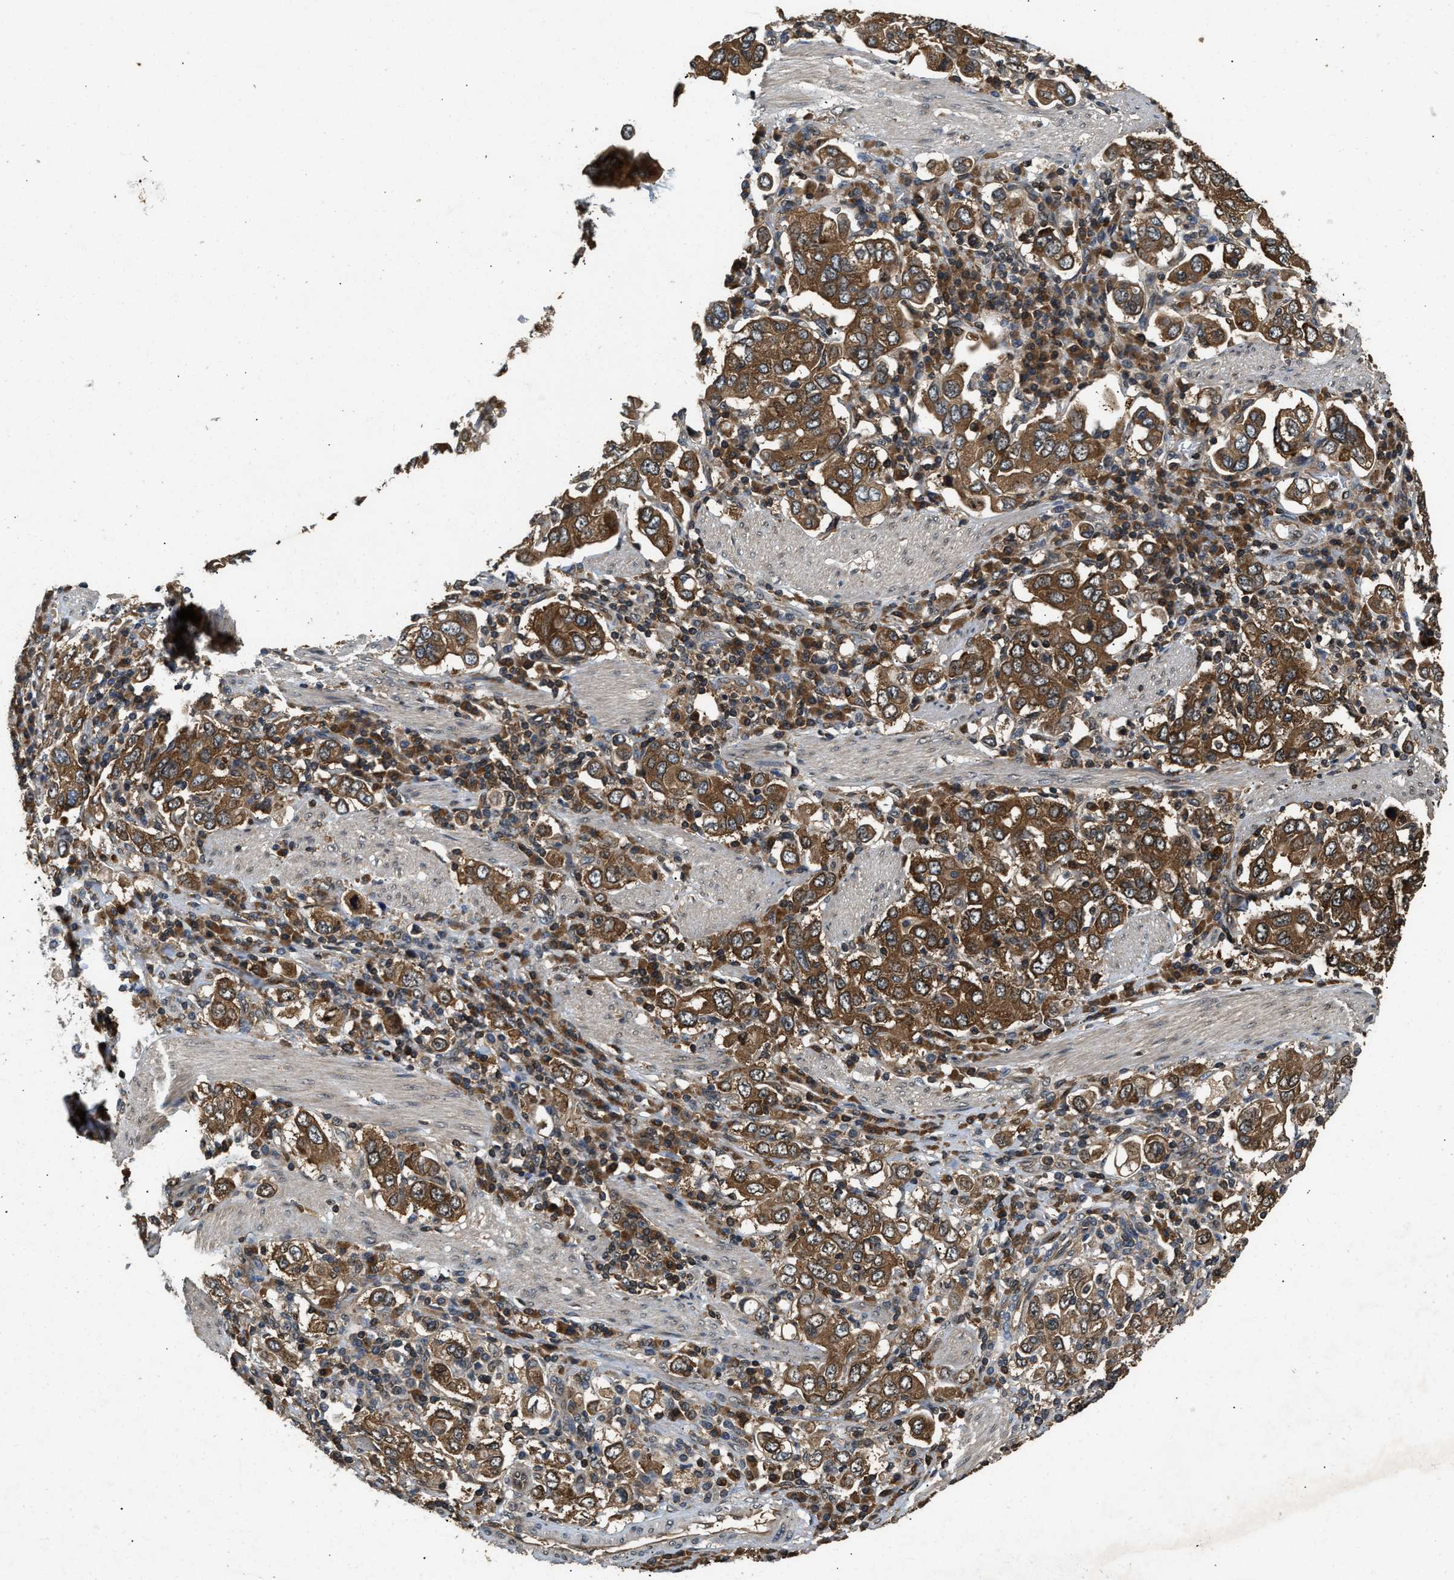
{"staining": {"intensity": "strong", "quantity": ">75%", "location": "cytoplasmic/membranous"}, "tissue": "stomach cancer", "cell_type": "Tumor cells", "image_type": "cancer", "snomed": [{"axis": "morphology", "description": "Adenocarcinoma, NOS"}, {"axis": "topography", "description": "Stomach, upper"}], "caption": "Adenocarcinoma (stomach) stained for a protein reveals strong cytoplasmic/membranous positivity in tumor cells. The protein of interest is shown in brown color, while the nuclei are stained blue.", "gene": "DNAJC2", "patient": {"sex": "male", "age": 62}}